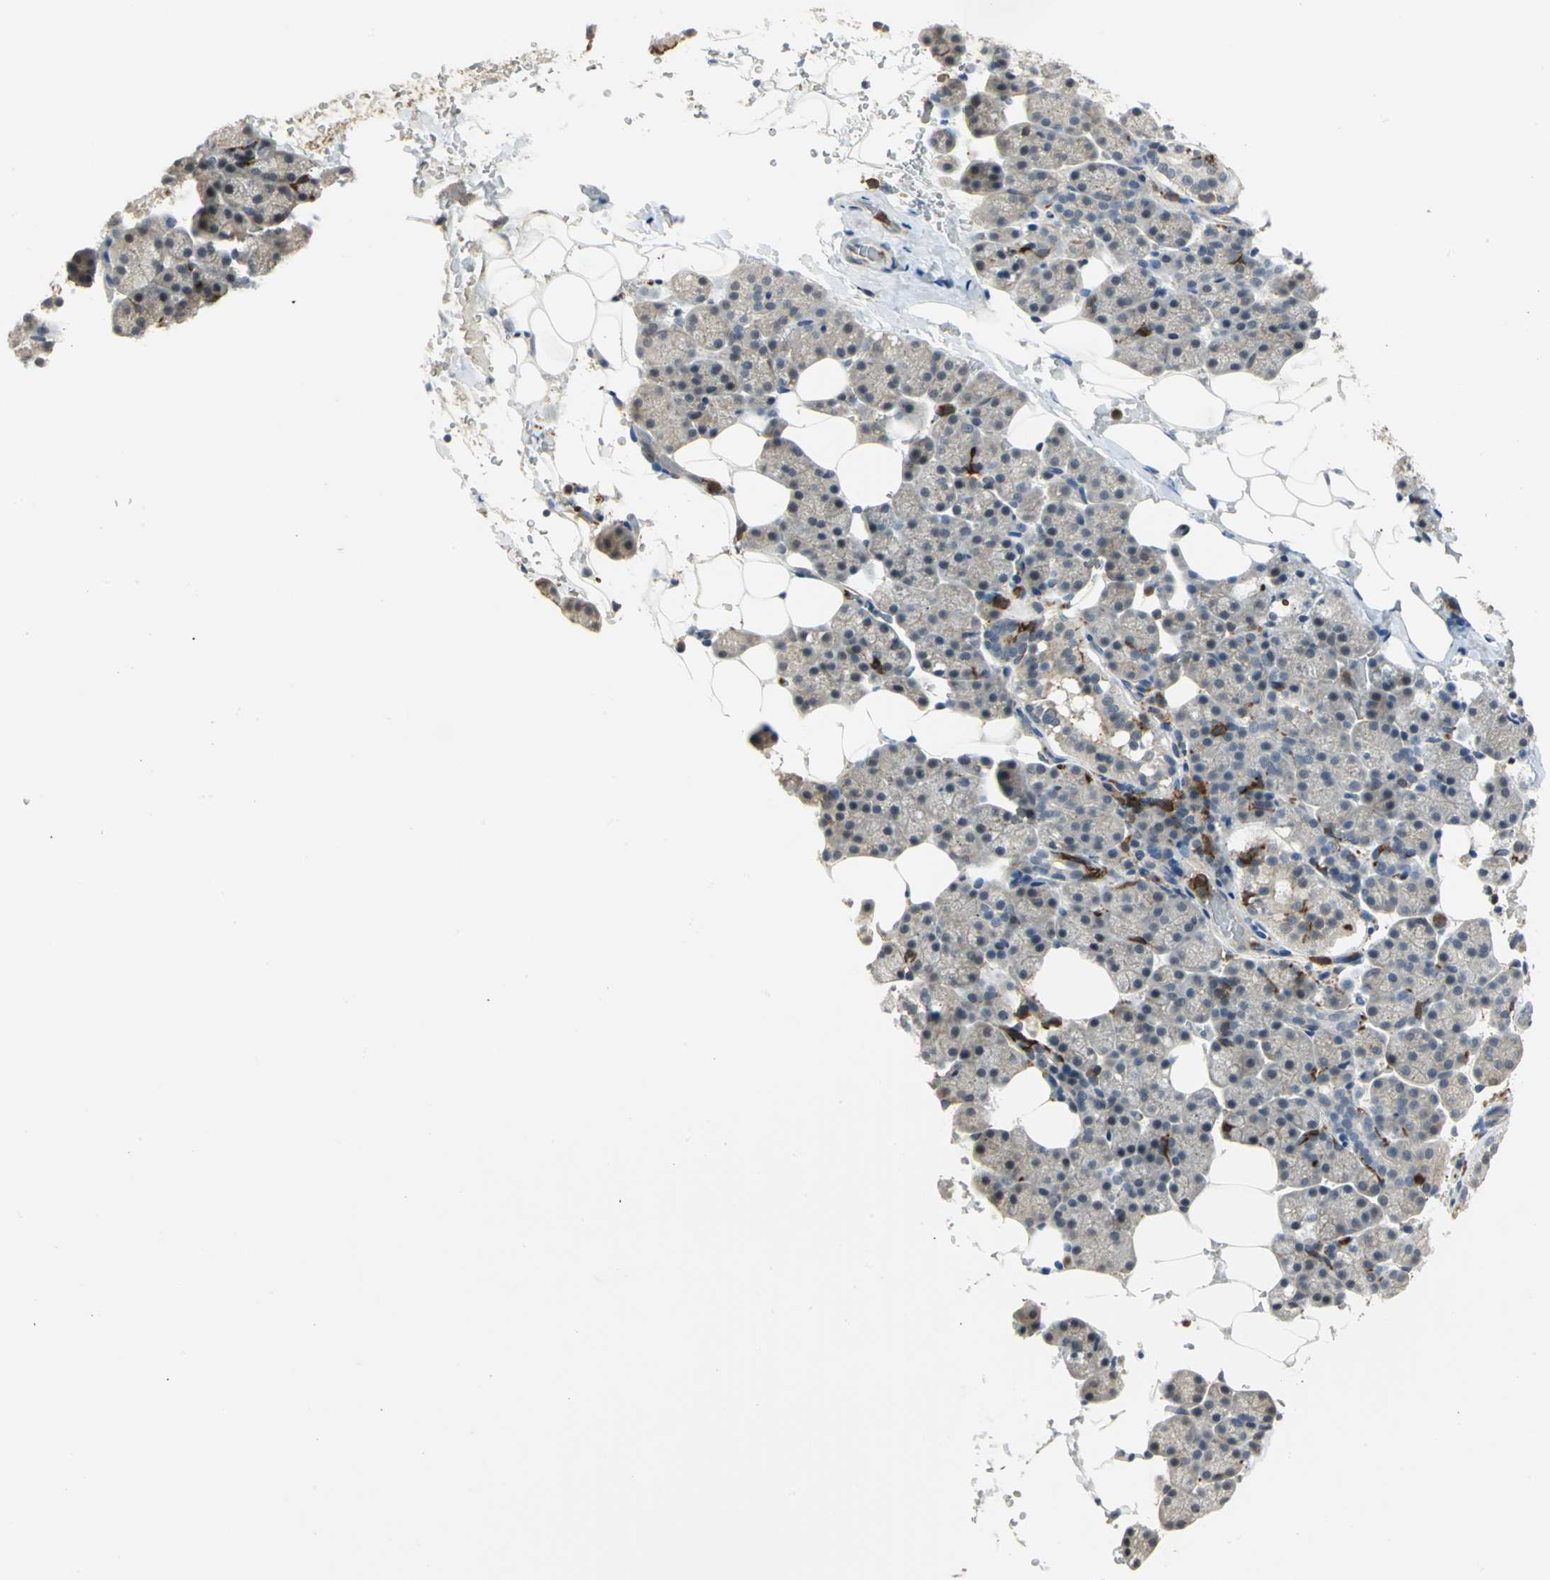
{"staining": {"intensity": "negative", "quantity": "none", "location": "none"}, "tissue": "salivary gland", "cell_type": "Glandular cells", "image_type": "normal", "snomed": [{"axis": "morphology", "description": "Normal tissue, NOS"}, {"axis": "topography", "description": "Lymph node"}, {"axis": "topography", "description": "Salivary gland"}], "caption": "Immunohistochemical staining of benign human salivary gland exhibits no significant expression in glandular cells.", "gene": "SKAP2", "patient": {"sex": "male", "age": 8}}